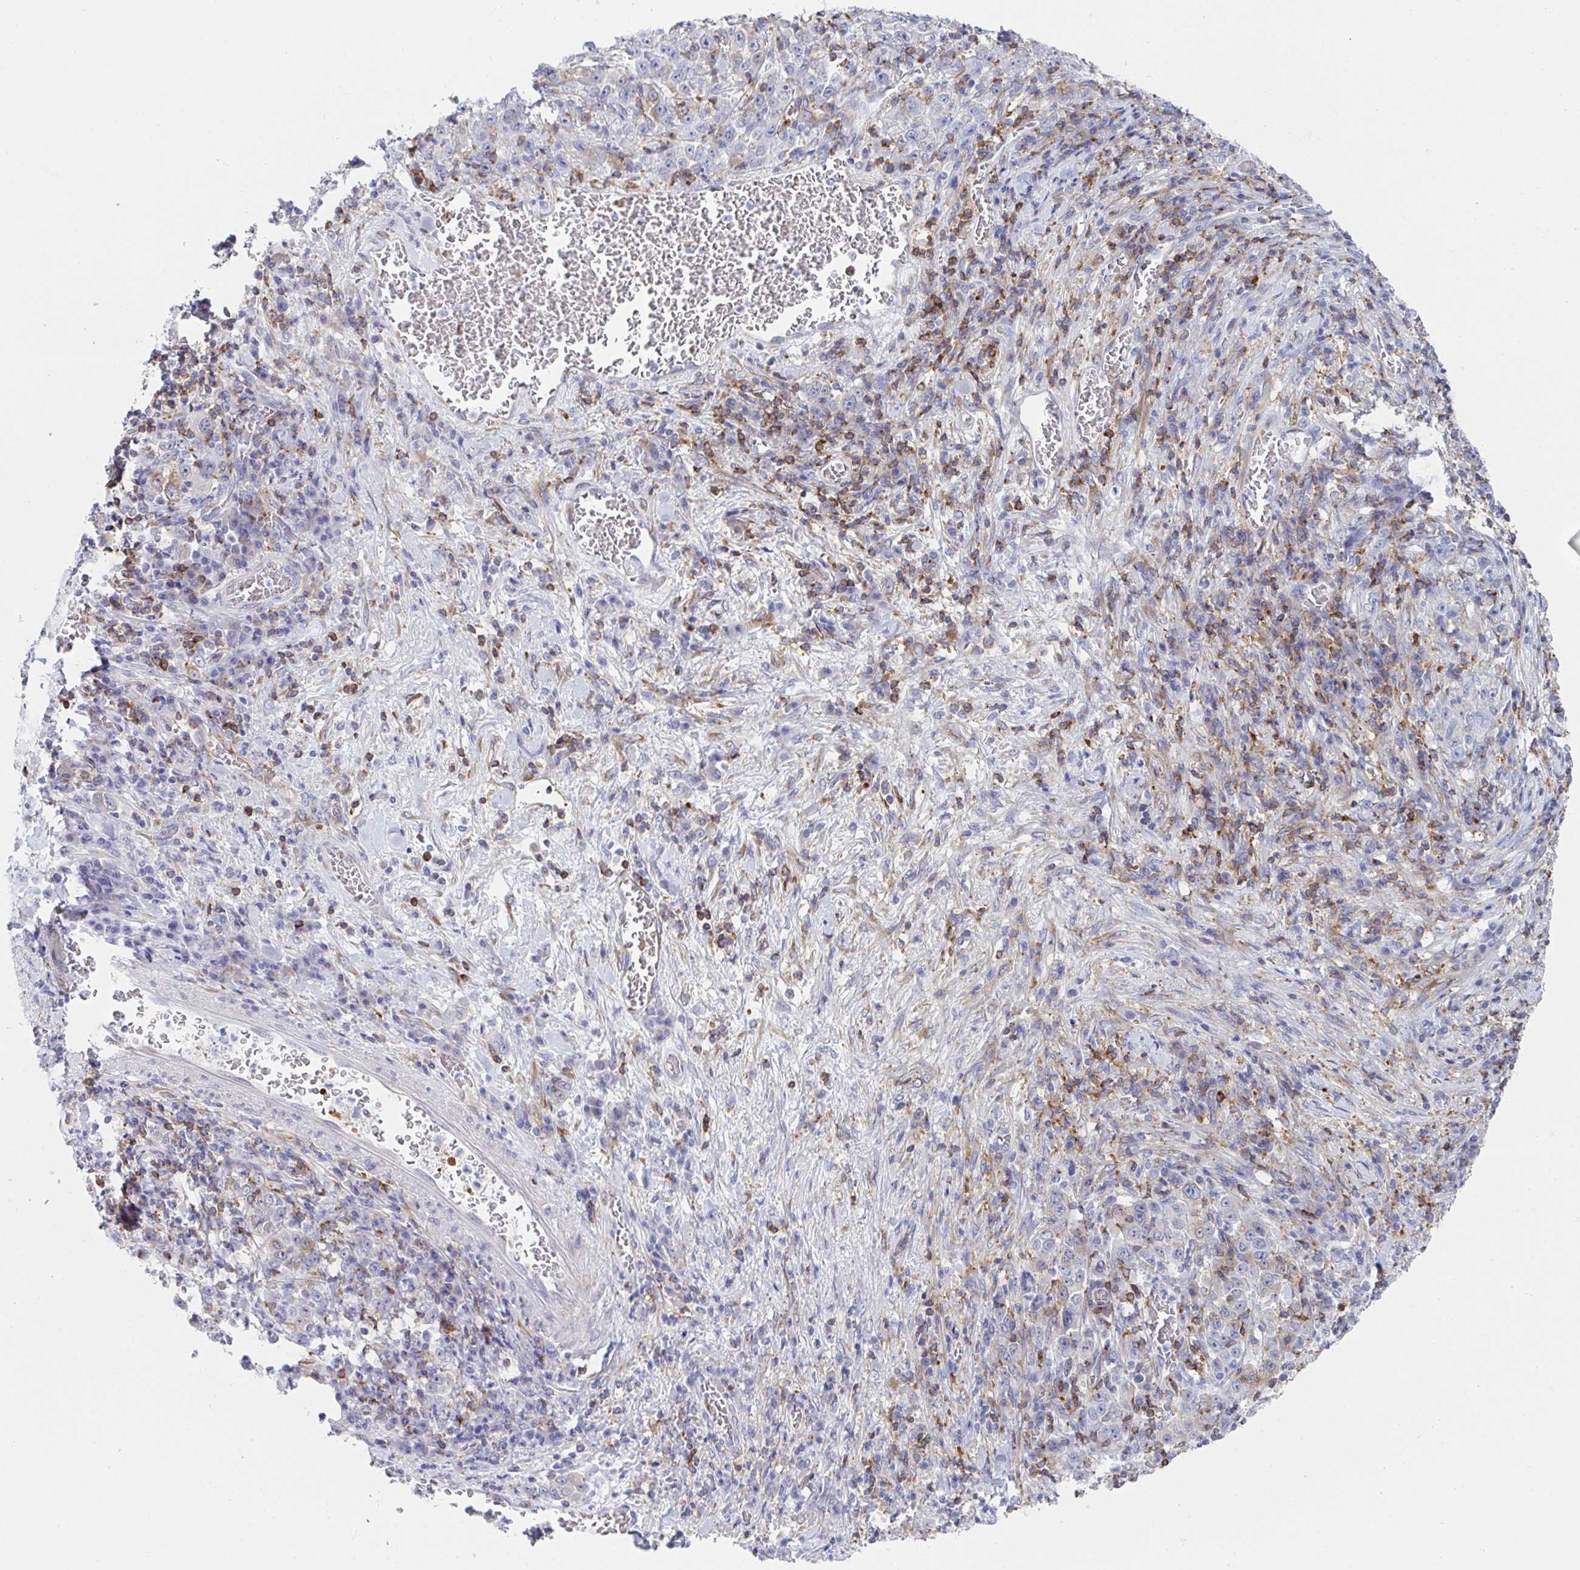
{"staining": {"intensity": "negative", "quantity": "none", "location": "none"}, "tissue": "stomach cancer", "cell_type": "Tumor cells", "image_type": "cancer", "snomed": [{"axis": "morphology", "description": "Normal tissue, NOS"}, {"axis": "morphology", "description": "Adenocarcinoma, NOS"}, {"axis": "topography", "description": "Stomach, upper"}, {"axis": "topography", "description": "Stomach"}], "caption": "Stomach cancer stained for a protein using IHC demonstrates no positivity tumor cells.", "gene": "WNK1", "patient": {"sex": "male", "age": 59}}